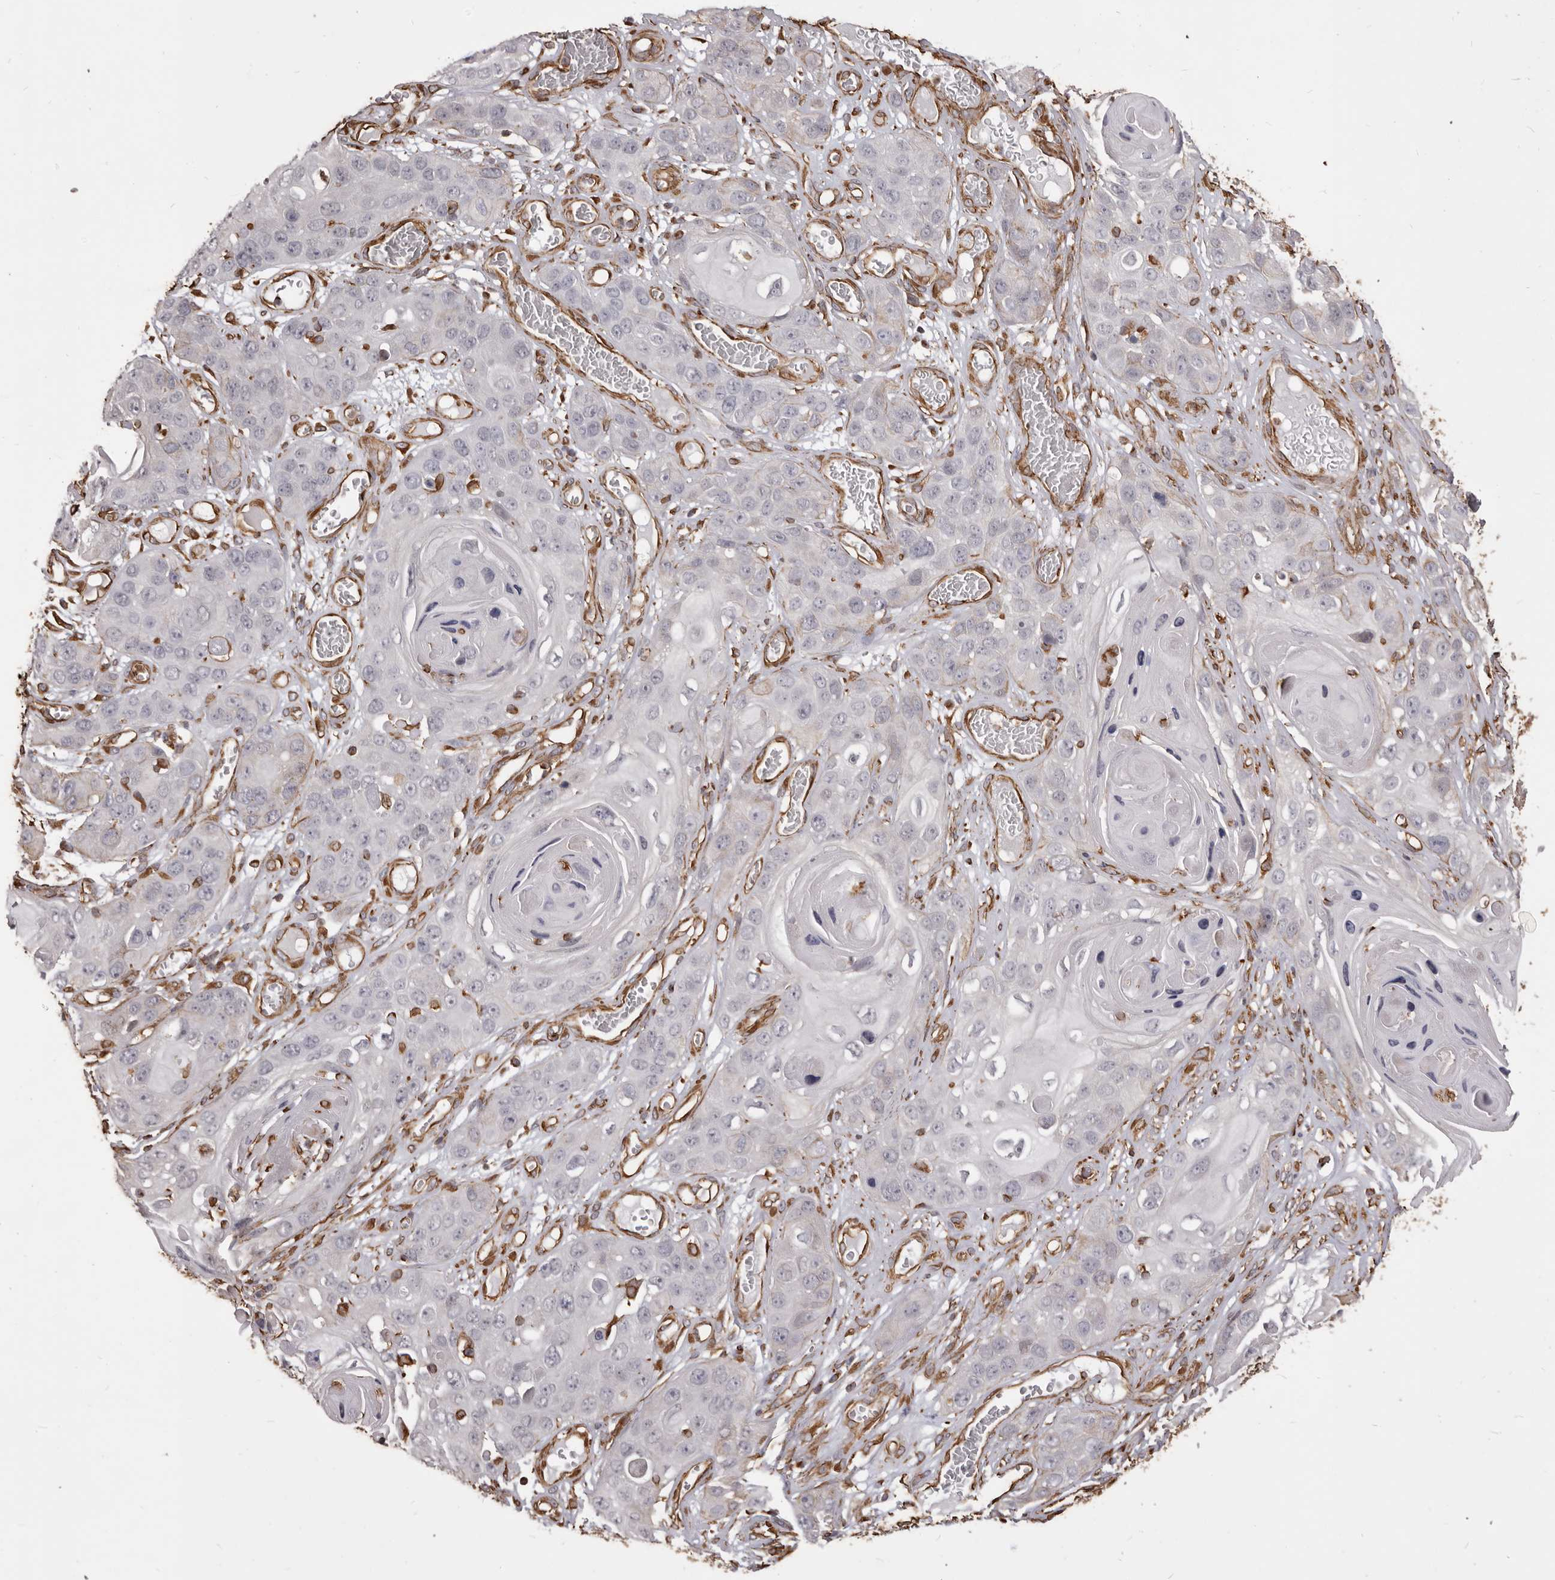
{"staining": {"intensity": "negative", "quantity": "none", "location": "none"}, "tissue": "skin cancer", "cell_type": "Tumor cells", "image_type": "cancer", "snomed": [{"axis": "morphology", "description": "Squamous cell carcinoma, NOS"}, {"axis": "topography", "description": "Skin"}], "caption": "IHC photomicrograph of human skin cancer (squamous cell carcinoma) stained for a protein (brown), which displays no staining in tumor cells.", "gene": "MTURN", "patient": {"sex": "male", "age": 55}}